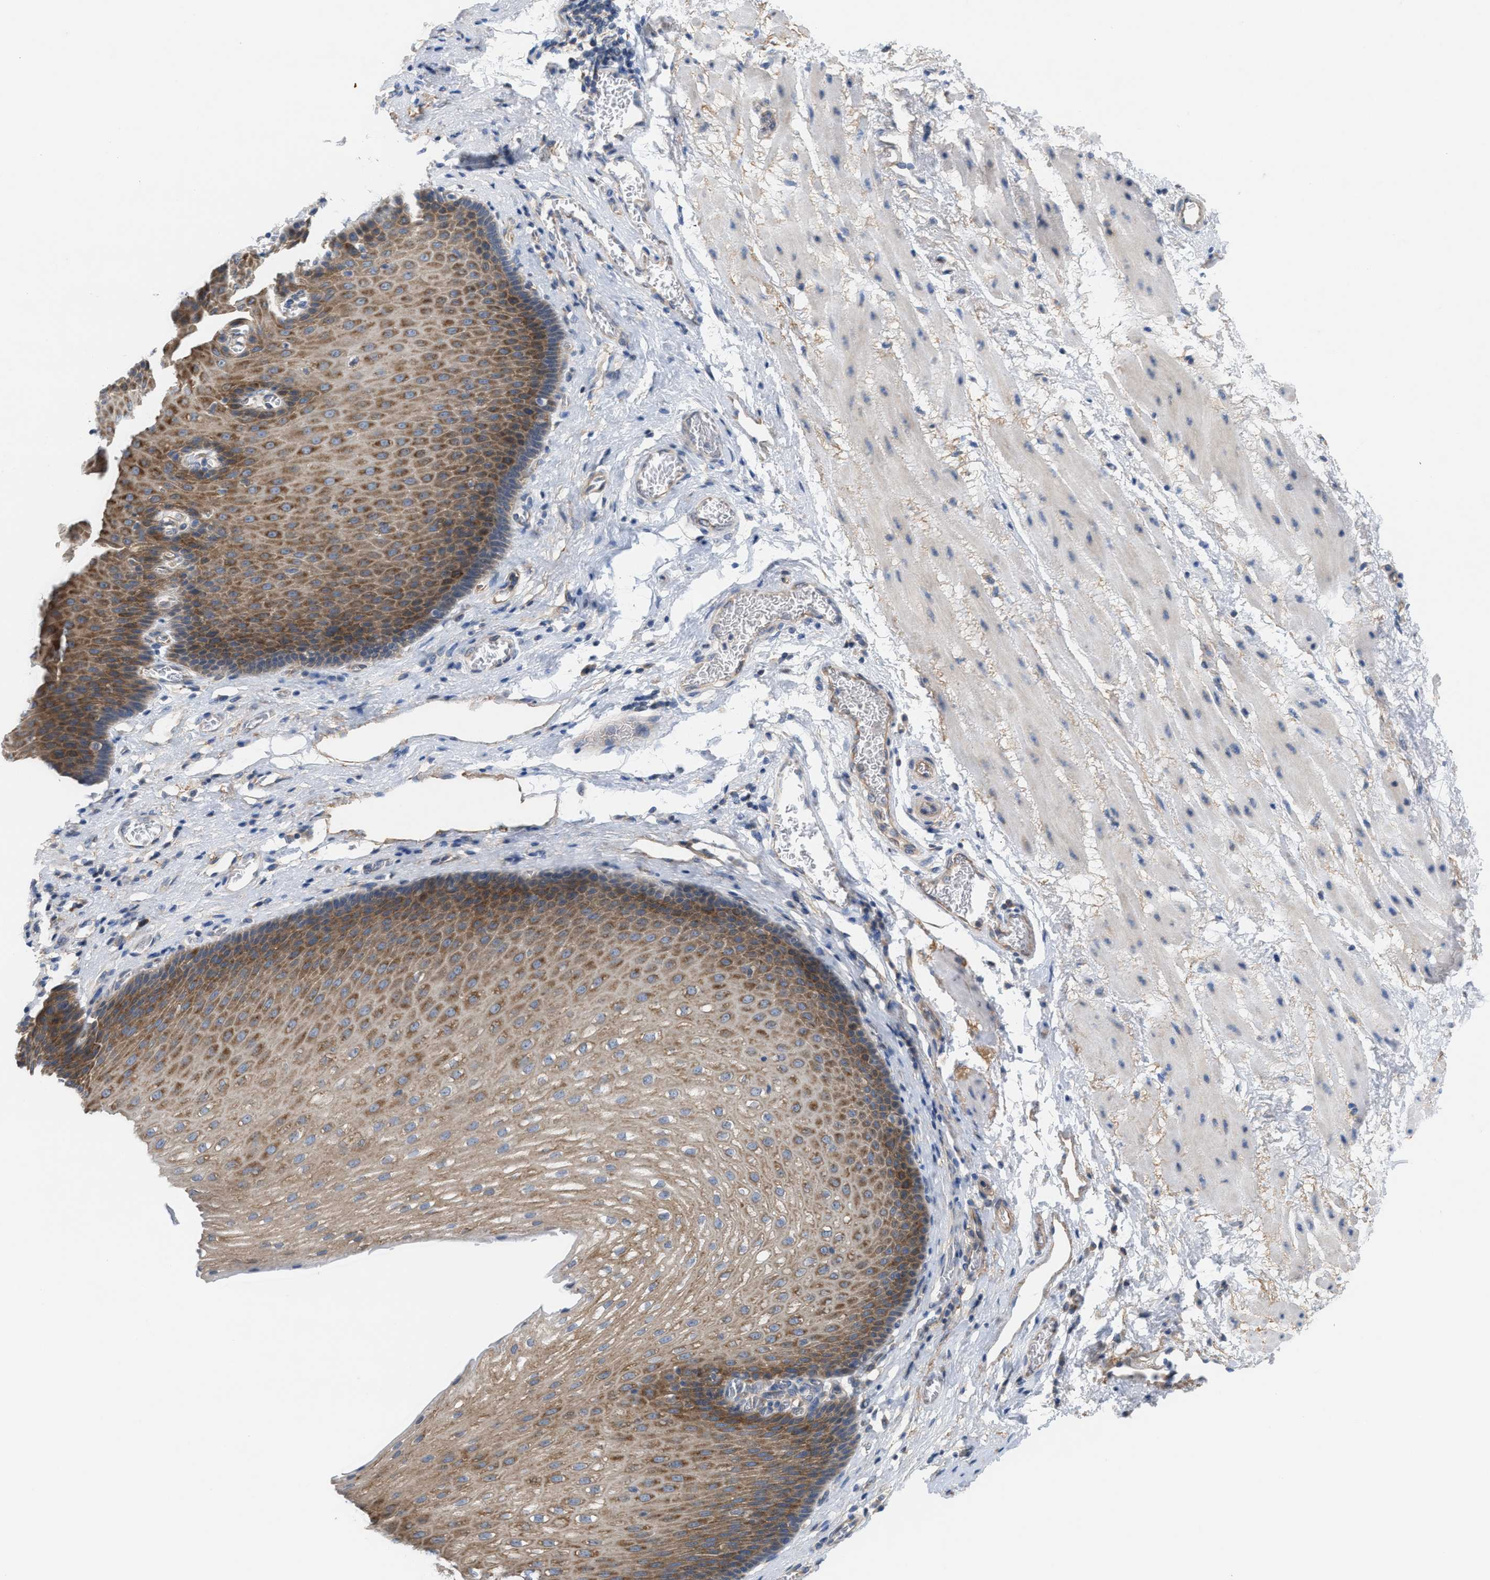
{"staining": {"intensity": "moderate", "quantity": ">75%", "location": "cytoplasmic/membranous"}, "tissue": "esophagus", "cell_type": "Squamous epithelial cells", "image_type": "normal", "snomed": [{"axis": "morphology", "description": "Normal tissue, NOS"}, {"axis": "topography", "description": "Esophagus"}], "caption": "Brown immunohistochemical staining in benign human esophagus displays moderate cytoplasmic/membranous positivity in approximately >75% of squamous epithelial cells. (Brightfield microscopy of DAB IHC at high magnification).", "gene": "UBAP2", "patient": {"sex": "male", "age": 48}}